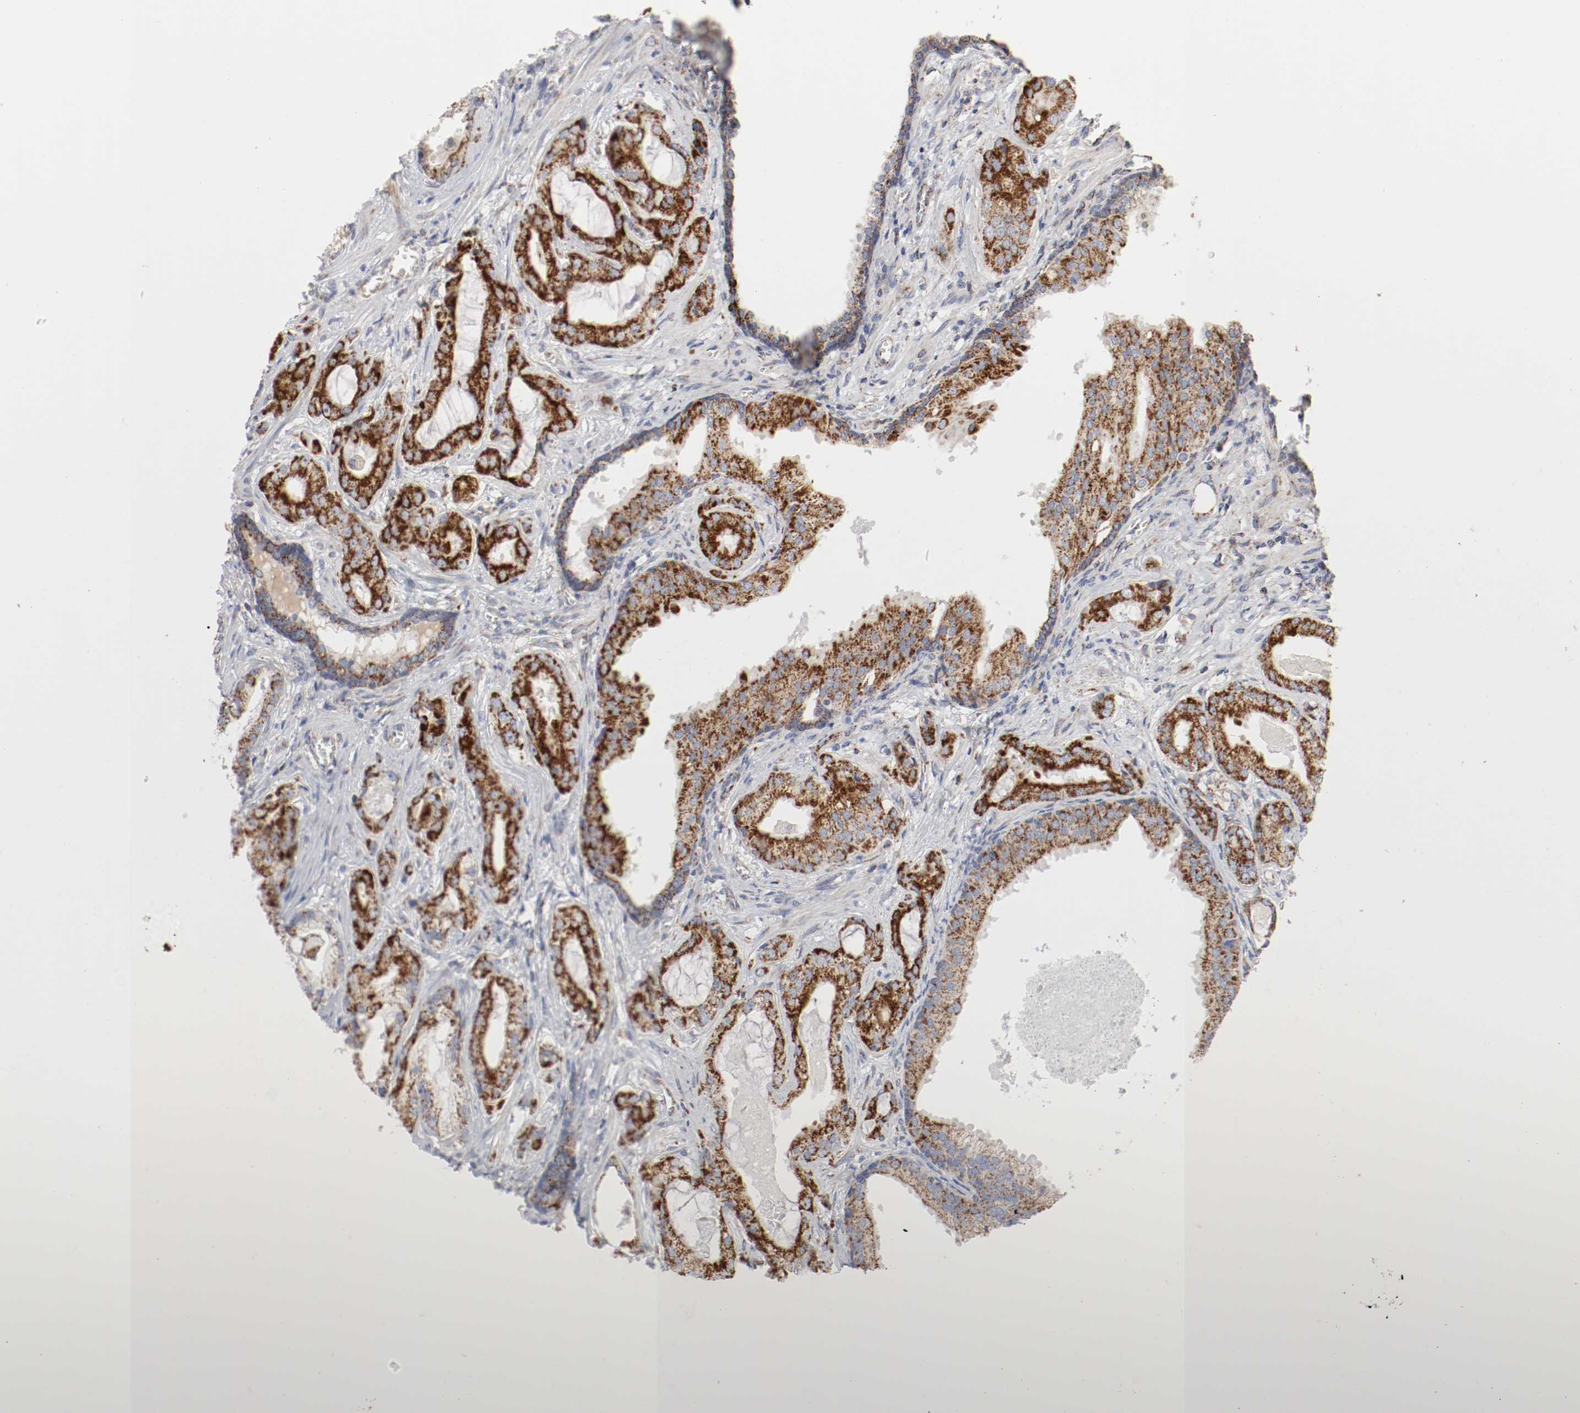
{"staining": {"intensity": "strong", "quantity": ">75%", "location": "cytoplasmic/membranous"}, "tissue": "prostate cancer", "cell_type": "Tumor cells", "image_type": "cancer", "snomed": [{"axis": "morphology", "description": "Adenocarcinoma, Low grade"}, {"axis": "topography", "description": "Prostate"}], "caption": "Immunohistochemistry (IHC) histopathology image of neoplastic tissue: human prostate low-grade adenocarcinoma stained using immunohistochemistry shows high levels of strong protein expression localized specifically in the cytoplasmic/membranous of tumor cells, appearing as a cytoplasmic/membranous brown color.", "gene": "AFG3L2", "patient": {"sex": "male", "age": 59}}